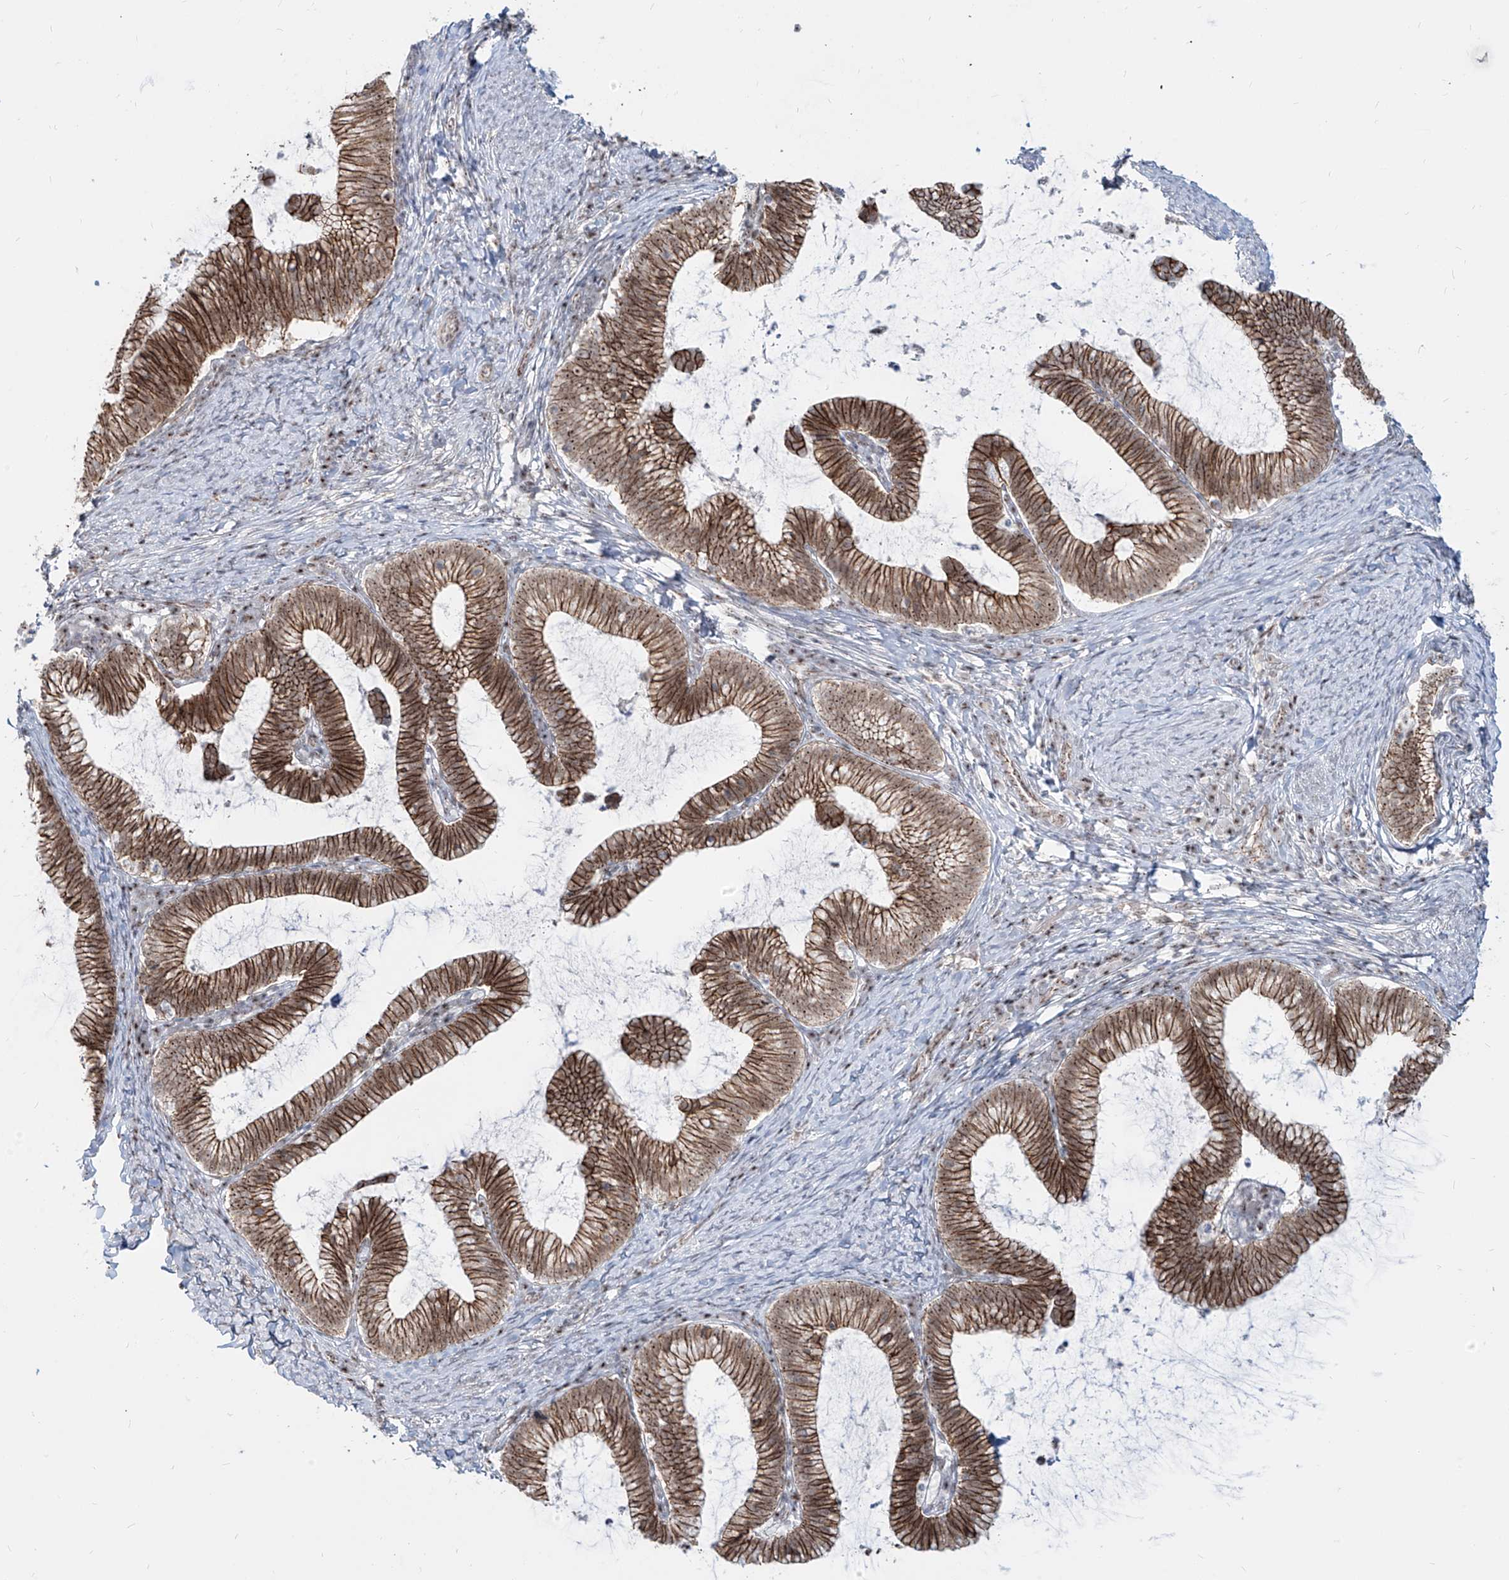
{"staining": {"intensity": "strong", "quantity": ">75%", "location": "cytoplasmic/membranous,nuclear"}, "tissue": "cervical cancer", "cell_type": "Tumor cells", "image_type": "cancer", "snomed": [{"axis": "morphology", "description": "Adenocarcinoma, NOS"}, {"axis": "topography", "description": "Cervix"}], "caption": "Human cervical adenocarcinoma stained for a protein (brown) demonstrates strong cytoplasmic/membranous and nuclear positive expression in about >75% of tumor cells.", "gene": "ZNF710", "patient": {"sex": "female", "age": 36}}